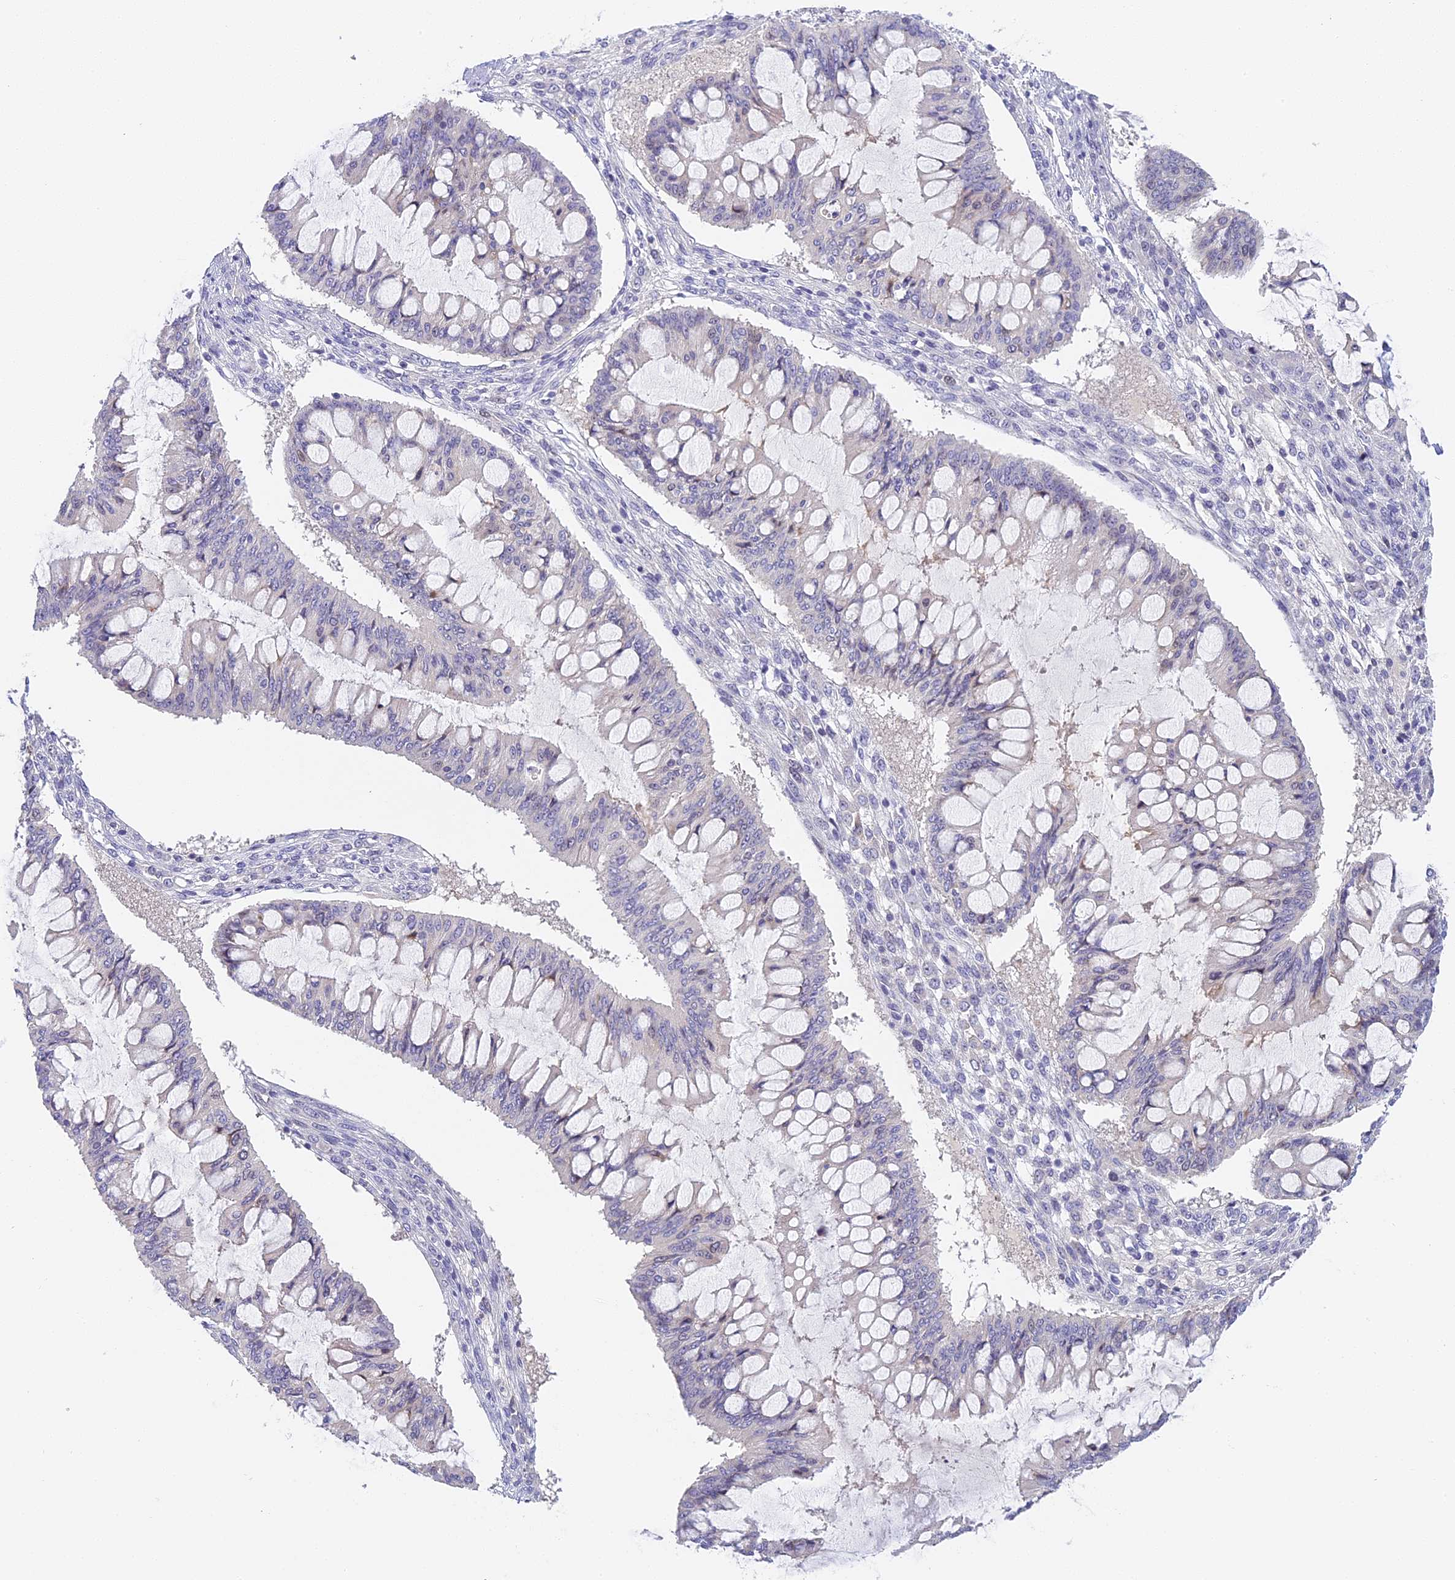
{"staining": {"intensity": "negative", "quantity": "none", "location": "none"}, "tissue": "ovarian cancer", "cell_type": "Tumor cells", "image_type": "cancer", "snomed": [{"axis": "morphology", "description": "Cystadenocarcinoma, mucinous, NOS"}, {"axis": "topography", "description": "Ovary"}], "caption": "Tumor cells show no significant staining in ovarian cancer.", "gene": "RAD51", "patient": {"sex": "female", "age": 73}}